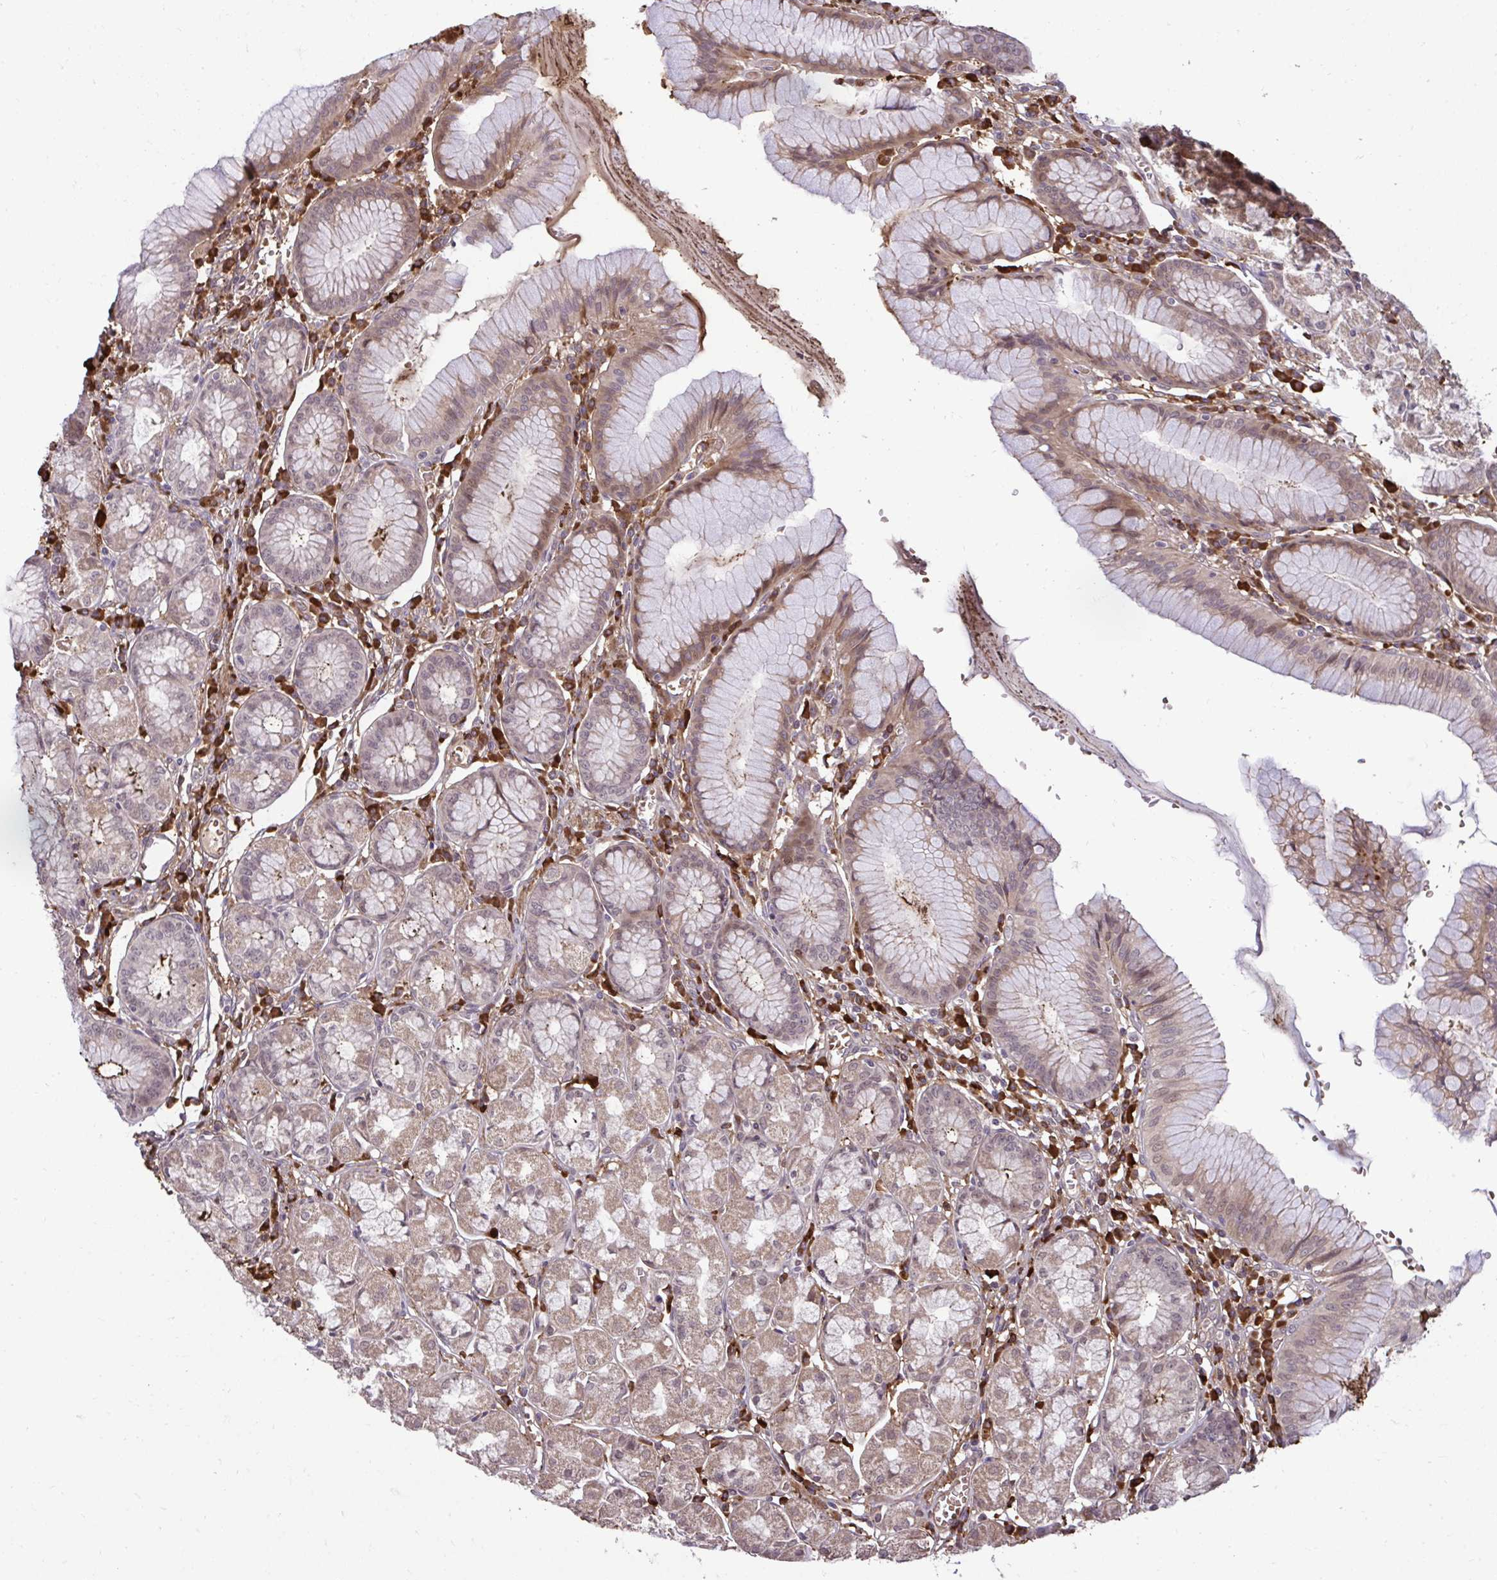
{"staining": {"intensity": "moderate", "quantity": "25%-75%", "location": "cytoplasmic/membranous,nuclear"}, "tissue": "stomach", "cell_type": "Glandular cells", "image_type": "normal", "snomed": [{"axis": "morphology", "description": "Normal tissue, NOS"}, {"axis": "topography", "description": "Stomach"}], "caption": "Glandular cells exhibit medium levels of moderate cytoplasmic/membranous,nuclear positivity in about 25%-75% of cells in benign stomach.", "gene": "ZSCAN9", "patient": {"sex": "male", "age": 55}}